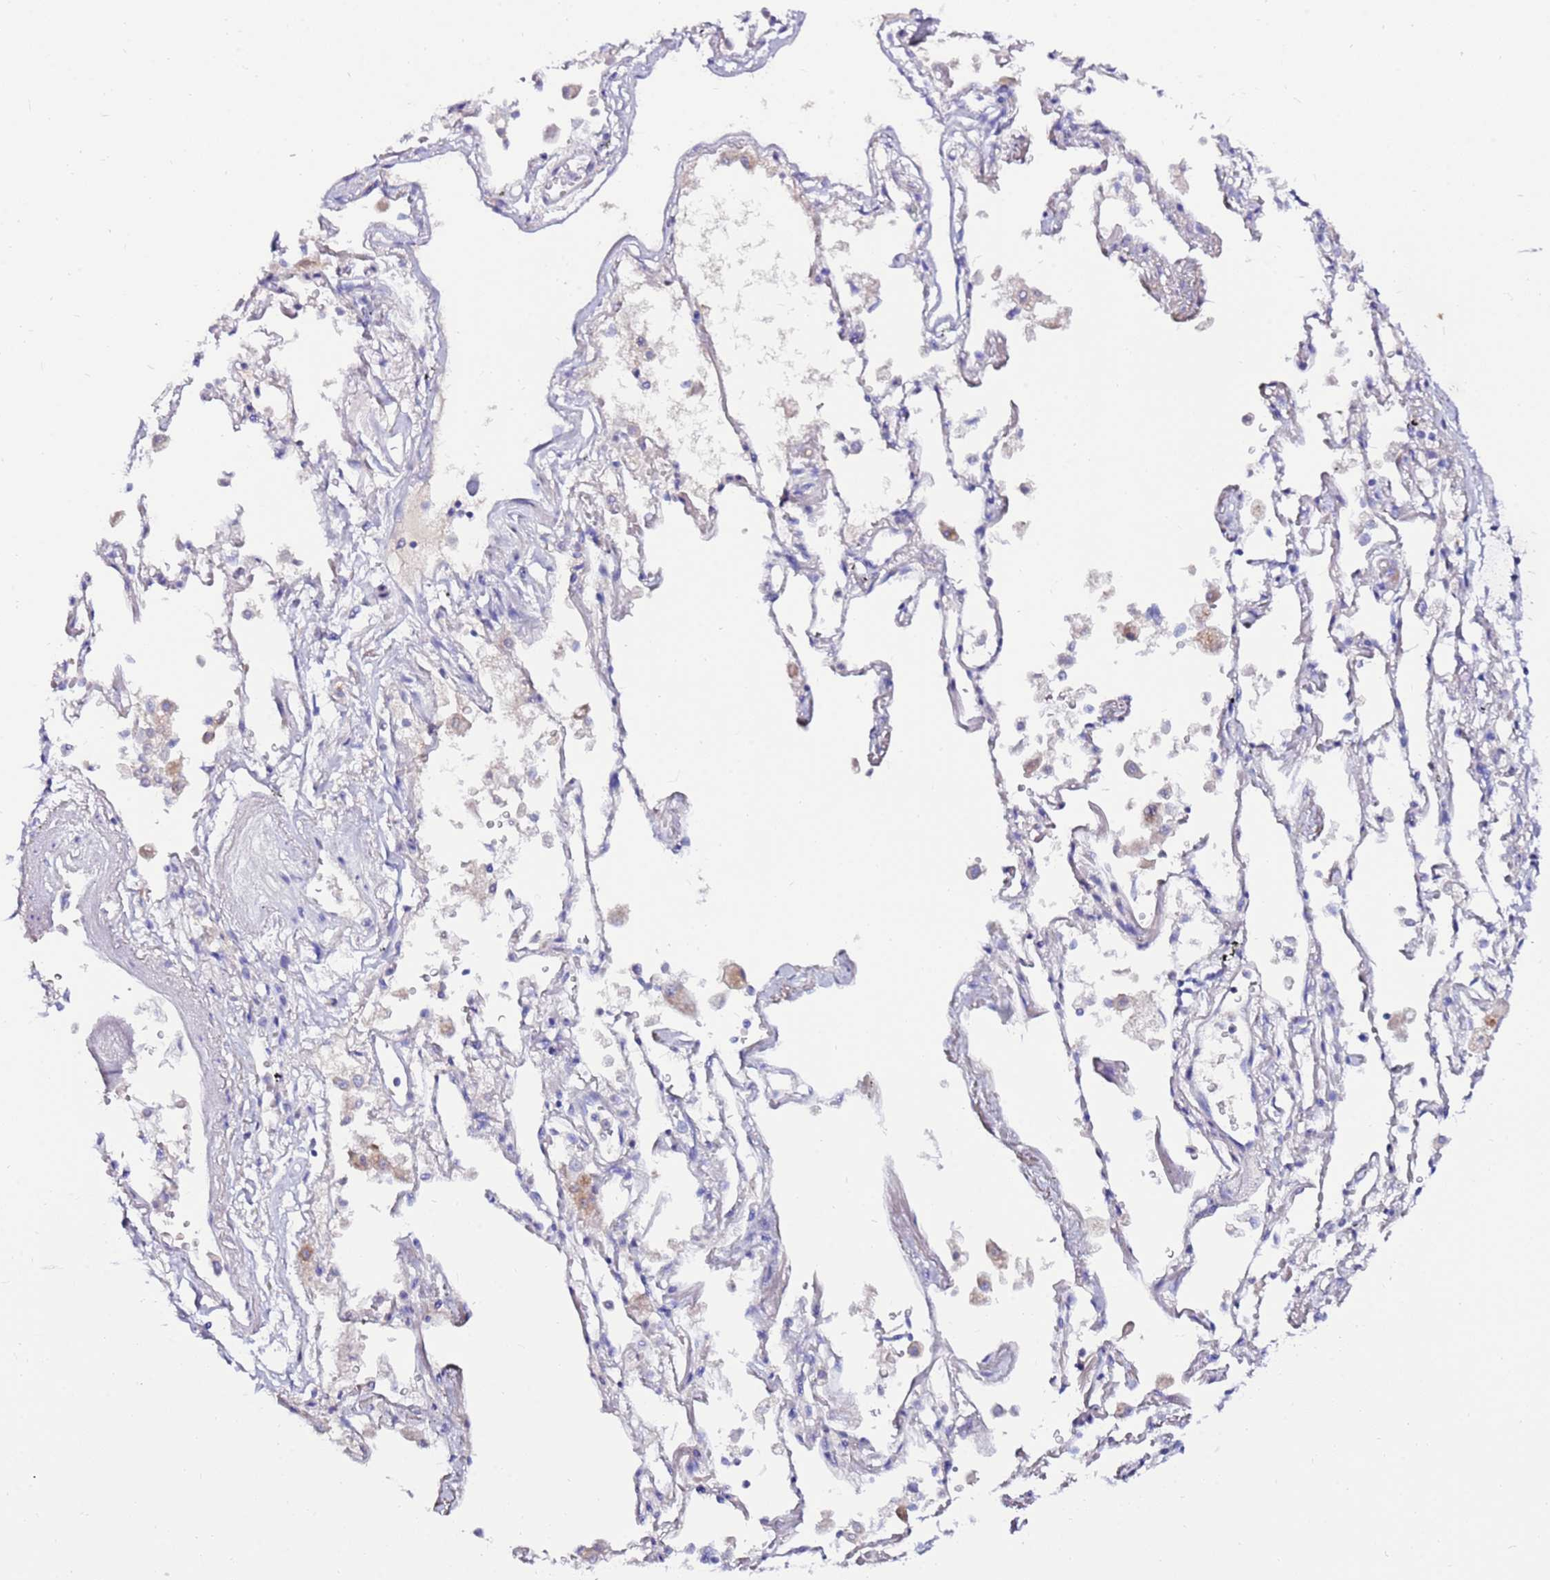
{"staining": {"intensity": "negative", "quantity": "none", "location": "none"}, "tissue": "adipose tissue", "cell_type": "Adipocytes", "image_type": "normal", "snomed": [{"axis": "morphology", "description": "Normal tissue, NOS"}, {"axis": "topography", "description": "Cartilage tissue"}], "caption": "Immunohistochemistry of normal human adipose tissue exhibits no positivity in adipocytes.", "gene": "EVPLL", "patient": {"sex": "male", "age": 73}}